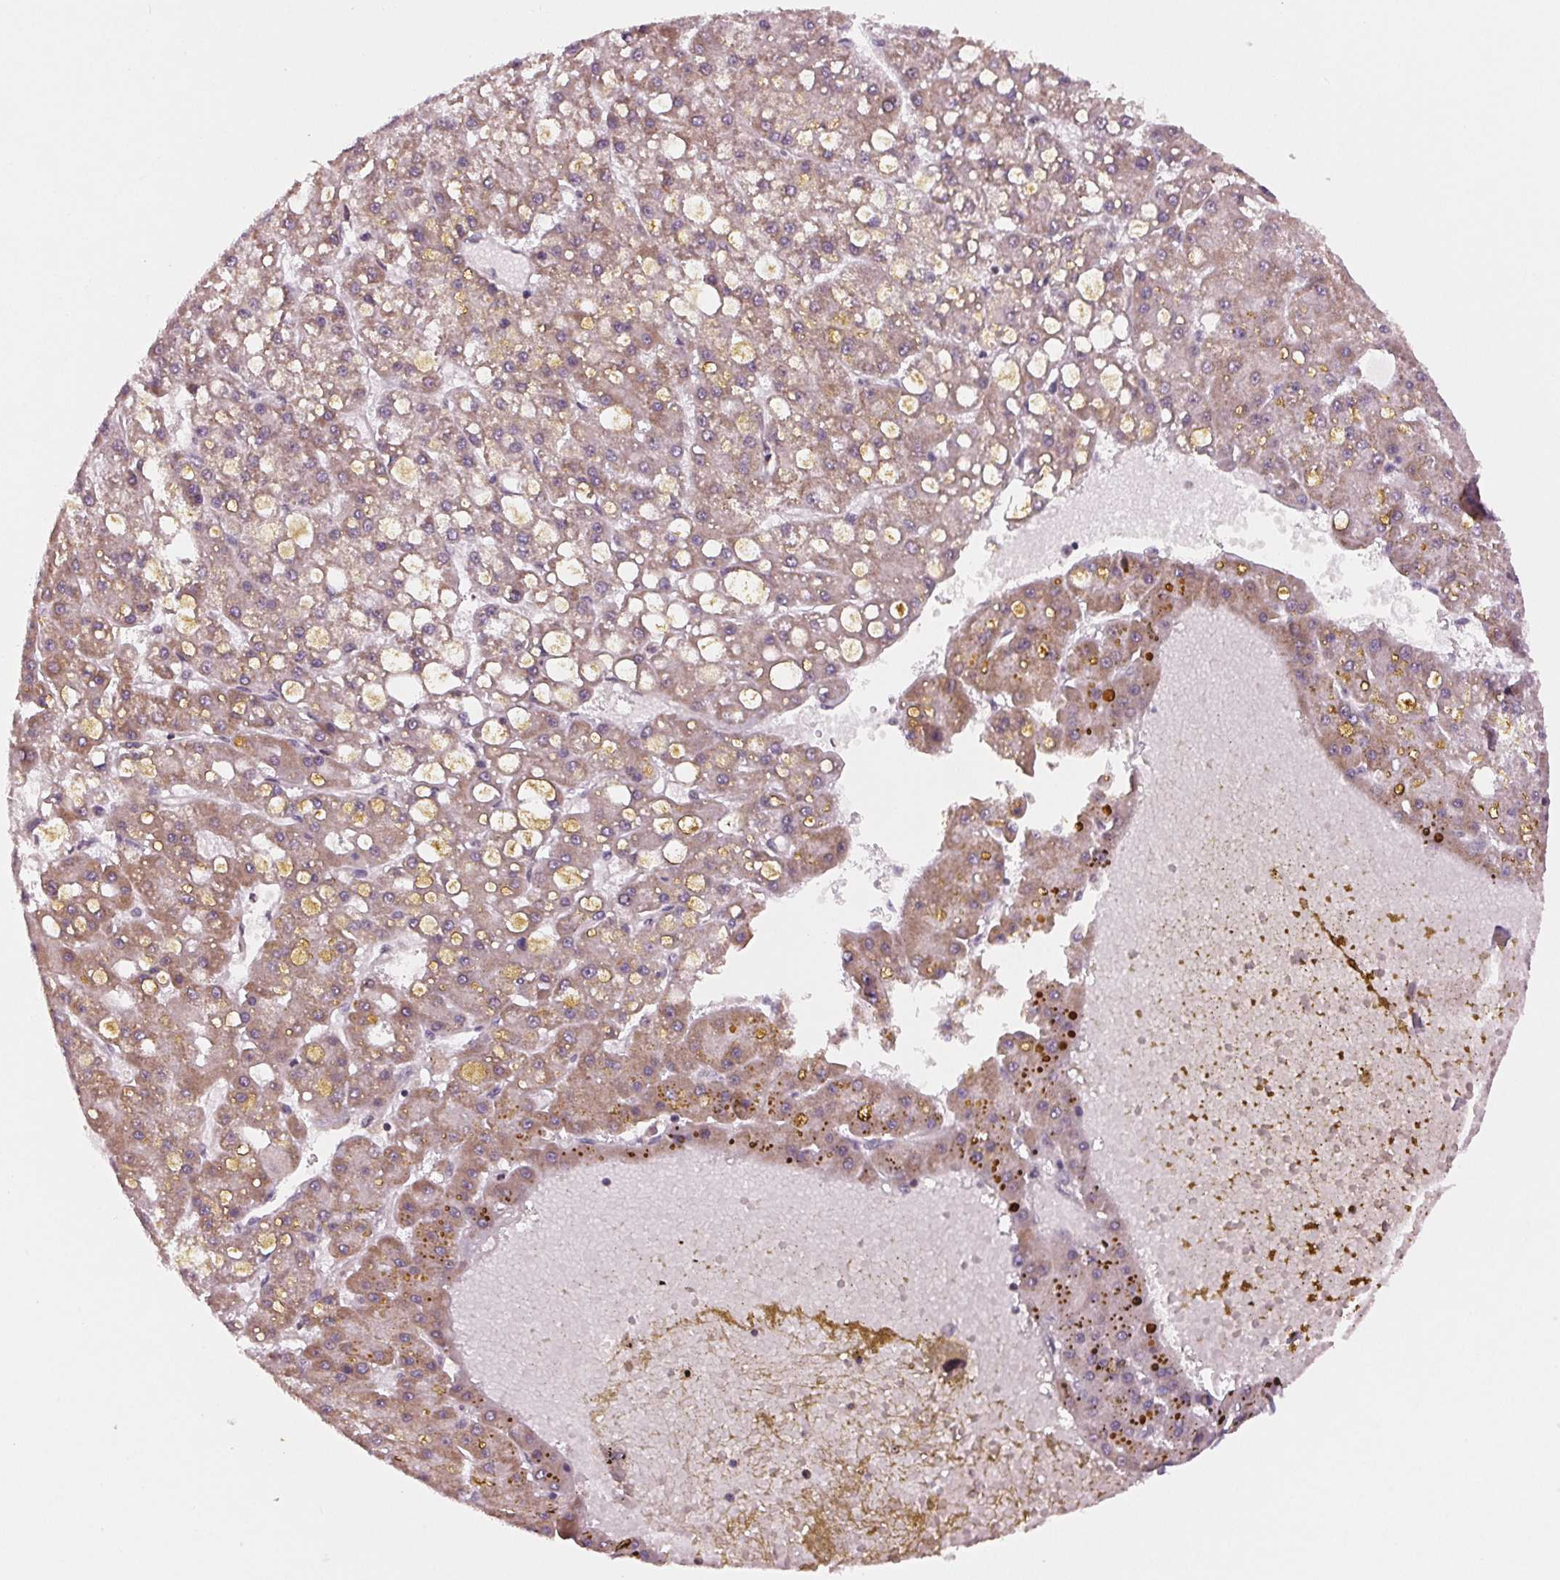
{"staining": {"intensity": "weak", "quantity": "25%-75%", "location": "cytoplasmic/membranous"}, "tissue": "liver cancer", "cell_type": "Tumor cells", "image_type": "cancer", "snomed": [{"axis": "morphology", "description": "Carcinoma, Hepatocellular, NOS"}, {"axis": "topography", "description": "Liver"}], "caption": "This image exhibits hepatocellular carcinoma (liver) stained with immunohistochemistry (IHC) to label a protein in brown. The cytoplasmic/membranous of tumor cells show weak positivity for the protein. Nuclei are counter-stained blue.", "gene": "STAT3", "patient": {"sex": "male", "age": 67}}